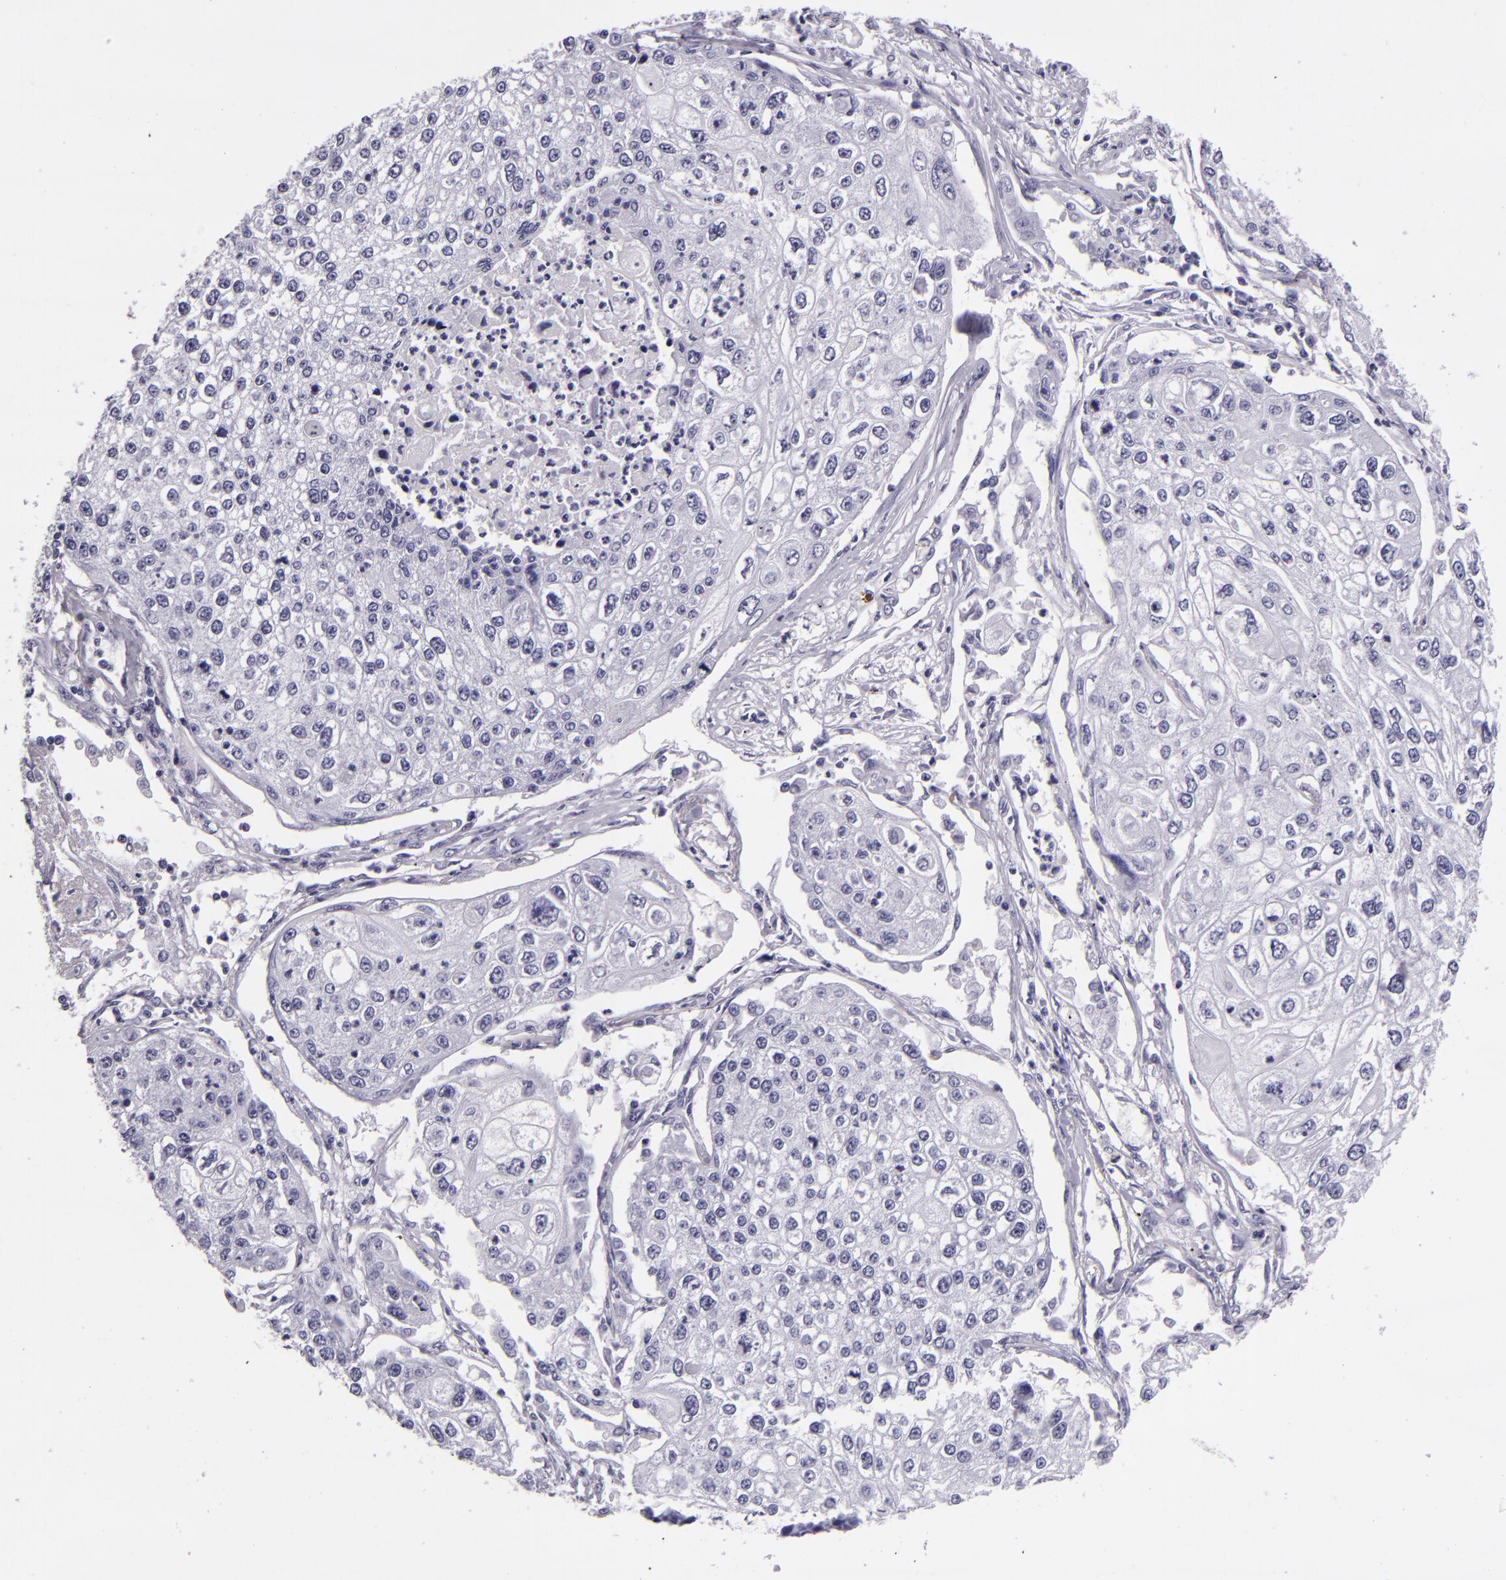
{"staining": {"intensity": "negative", "quantity": "none", "location": "none"}, "tissue": "lung cancer", "cell_type": "Tumor cells", "image_type": "cancer", "snomed": [{"axis": "morphology", "description": "Squamous cell carcinoma, NOS"}, {"axis": "topography", "description": "Lung"}], "caption": "Tumor cells show no significant positivity in lung cancer.", "gene": "CR2", "patient": {"sex": "male", "age": 75}}